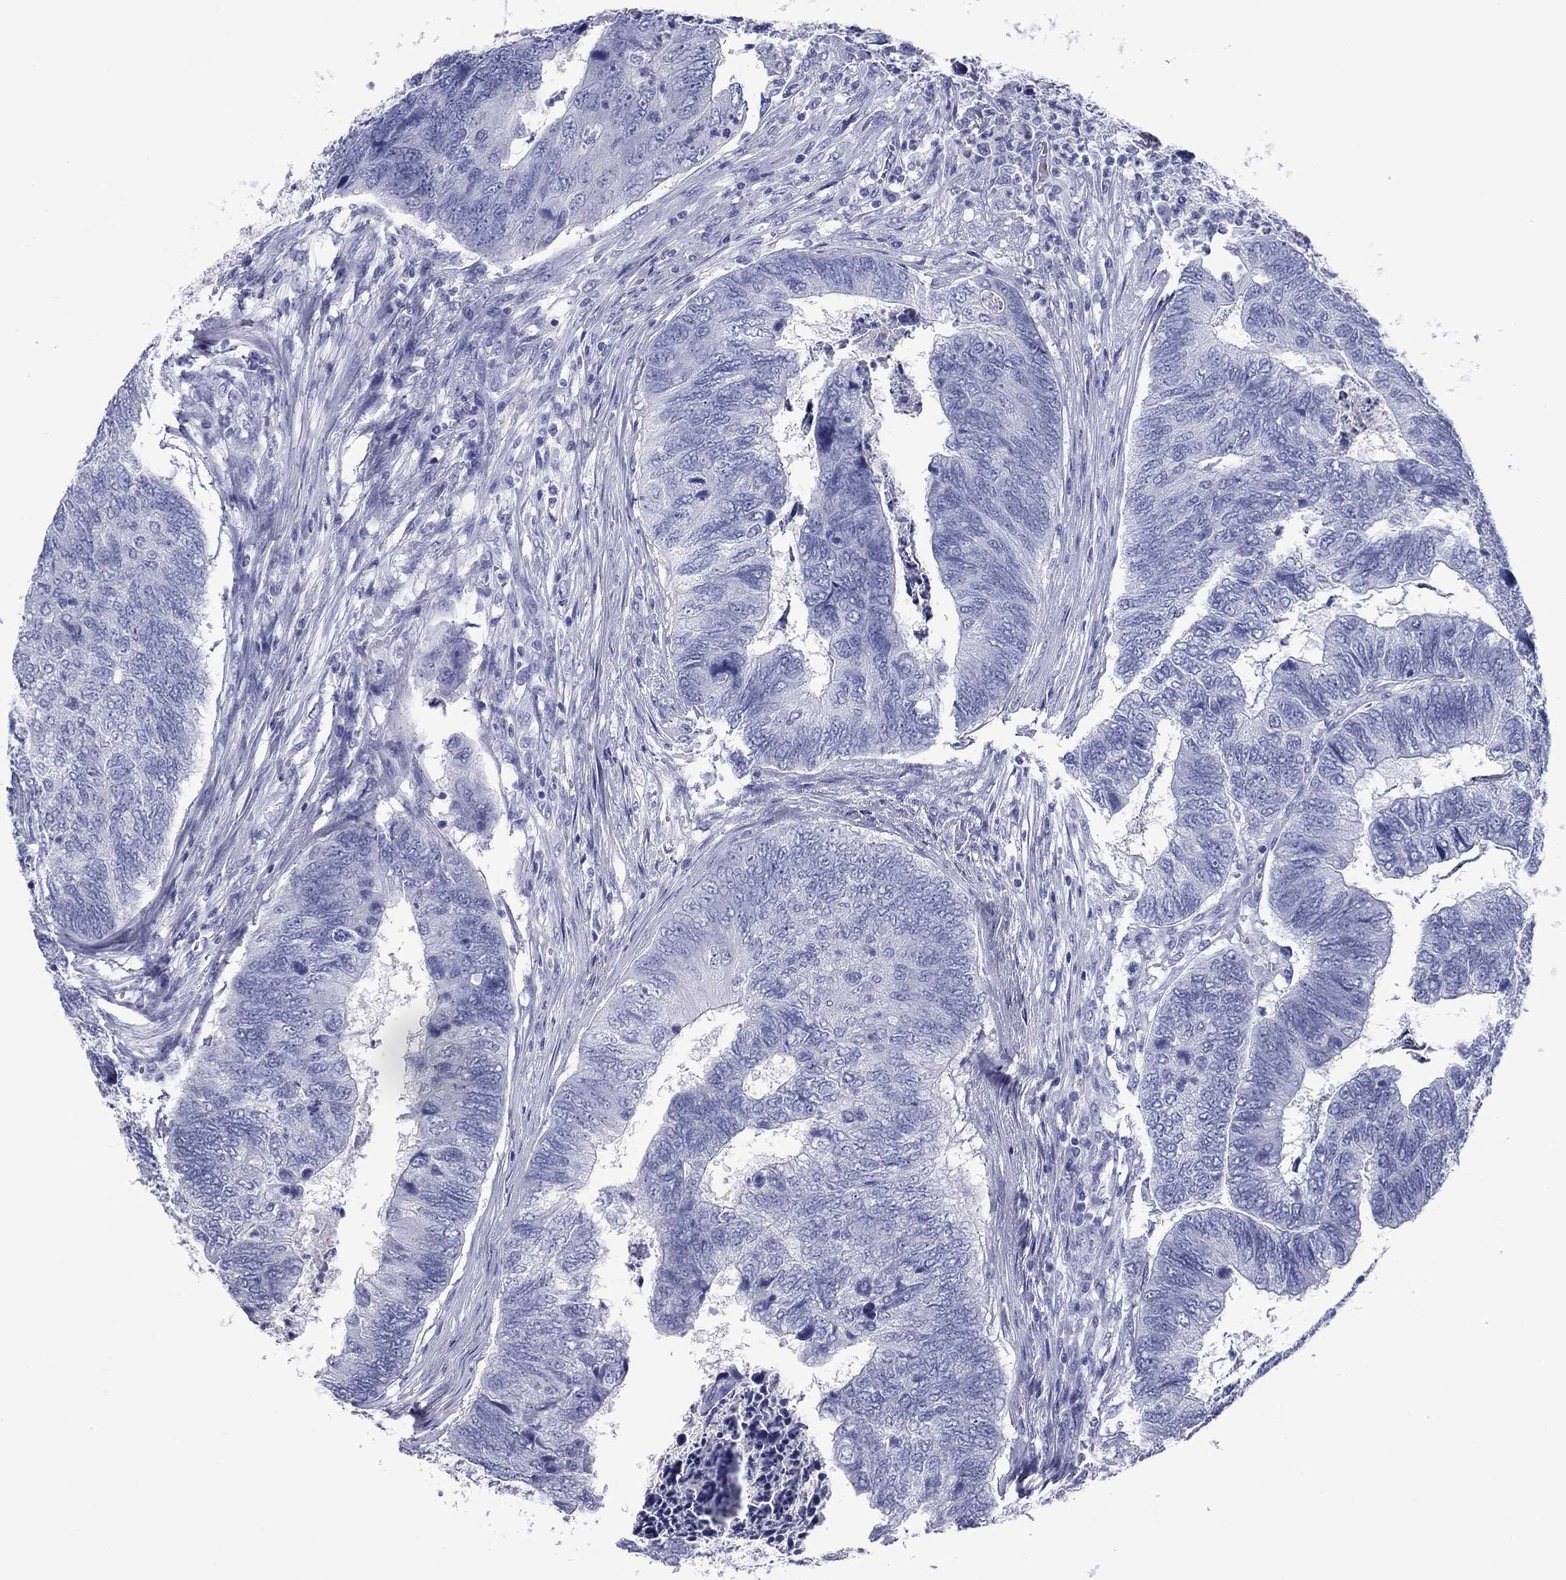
{"staining": {"intensity": "negative", "quantity": "none", "location": "none"}, "tissue": "colorectal cancer", "cell_type": "Tumor cells", "image_type": "cancer", "snomed": [{"axis": "morphology", "description": "Adenocarcinoma, NOS"}, {"axis": "topography", "description": "Colon"}], "caption": "Colorectal cancer stained for a protein using immunohistochemistry displays no staining tumor cells.", "gene": "NPPA", "patient": {"sex": "female", "age": 67}}